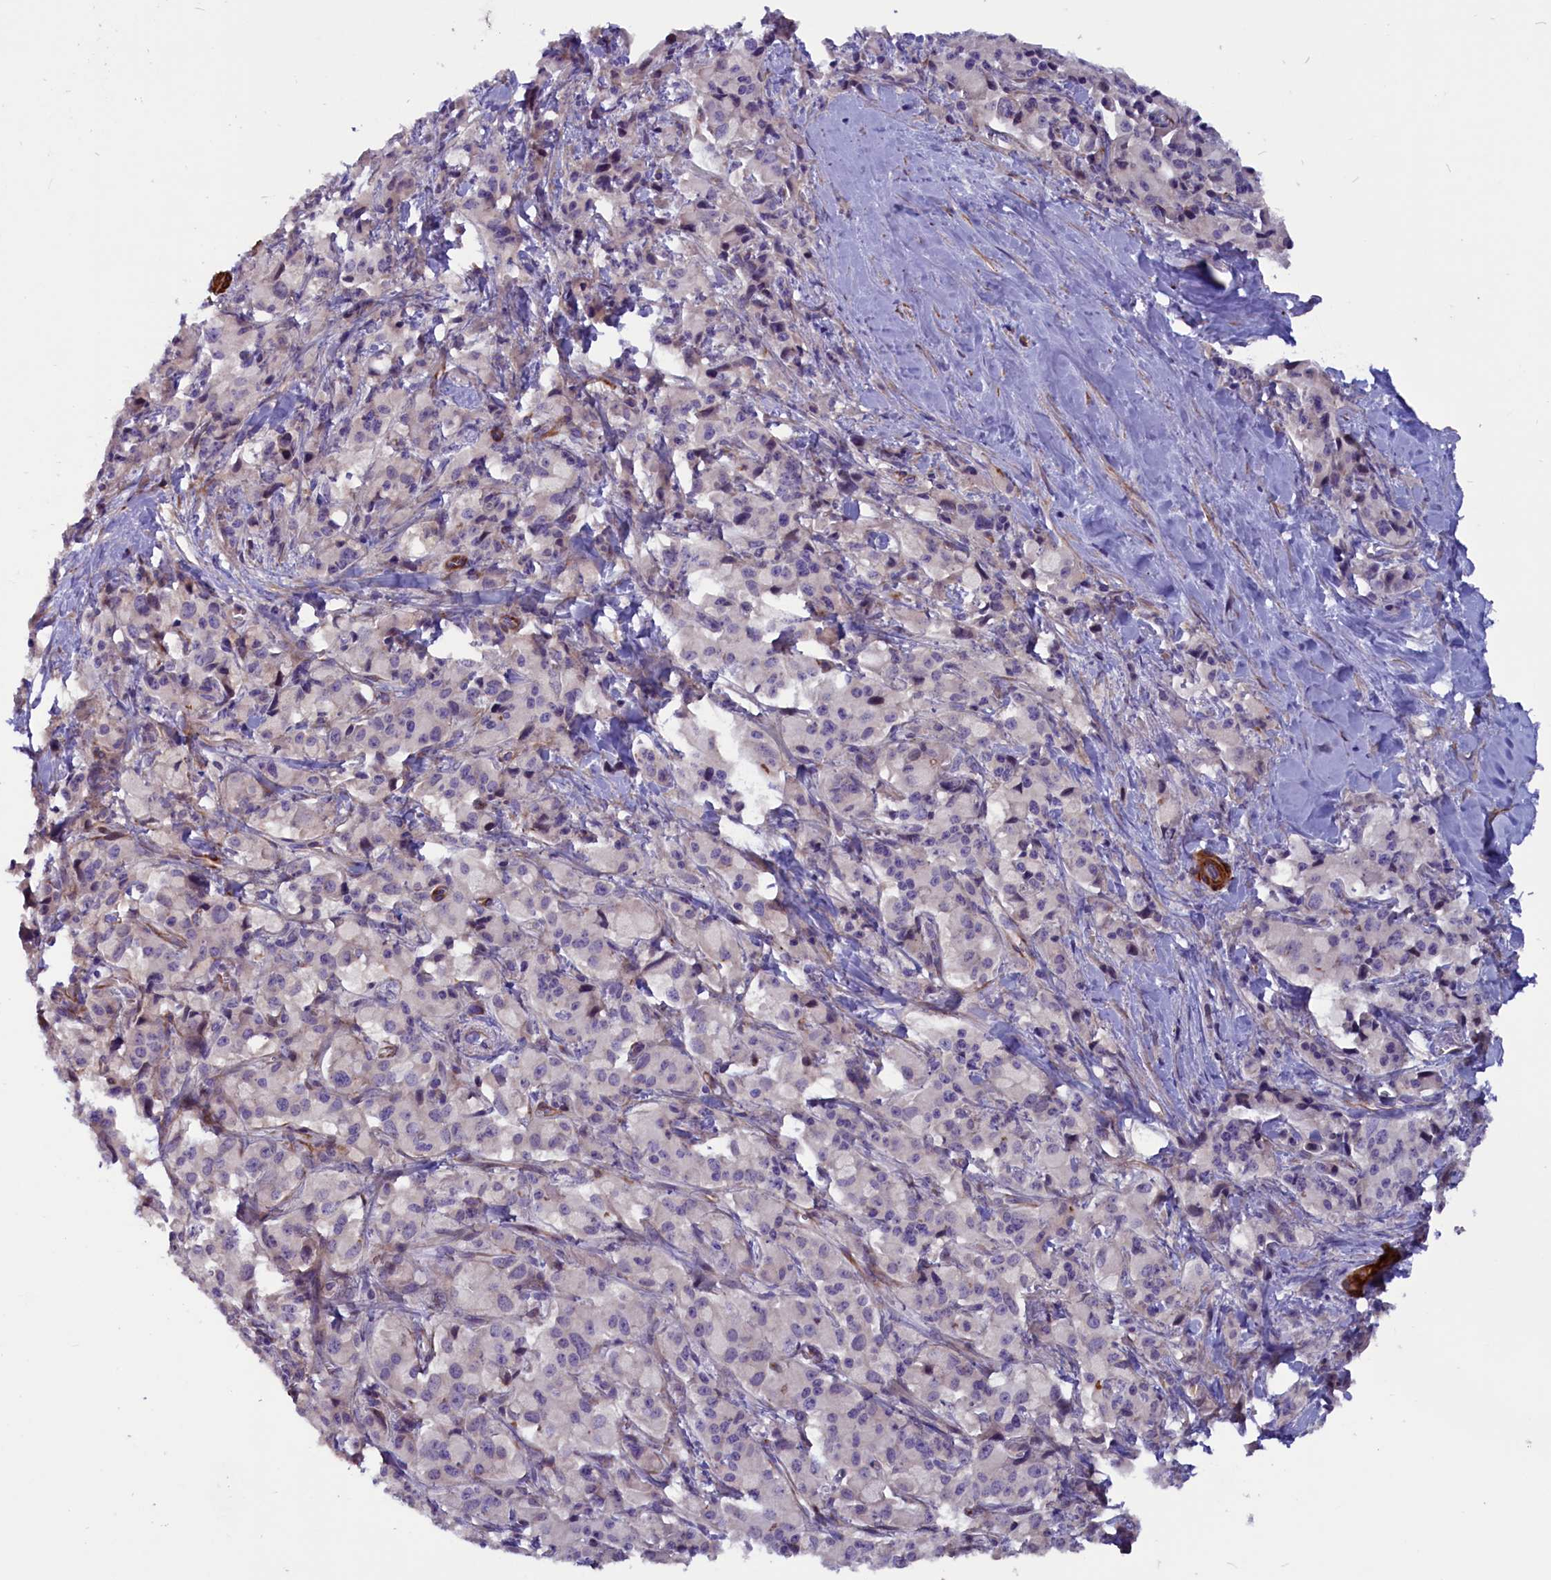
{"staining": {"intensity": "negative", "quantity": "none", "location": "none"}, "tissue": "pancreatic cancer", "cell_type": "Tumor cells", "image_type": "cancer", "snomed": [{"axis": "morphology", "description": "Adenocarcinoma, NOS"}, {"axis": "topography", "description": "Pancreas"}], "caption": "Immunohistochemistry (IHC) photomicrograph of neoplastic tissue: human adenocarcinoma (pancreatic) stained with DAB reveals no significant protein expression in tumor cells.", "gene": "ZNF749", "patient": {"sex": "male", "age": 65}}